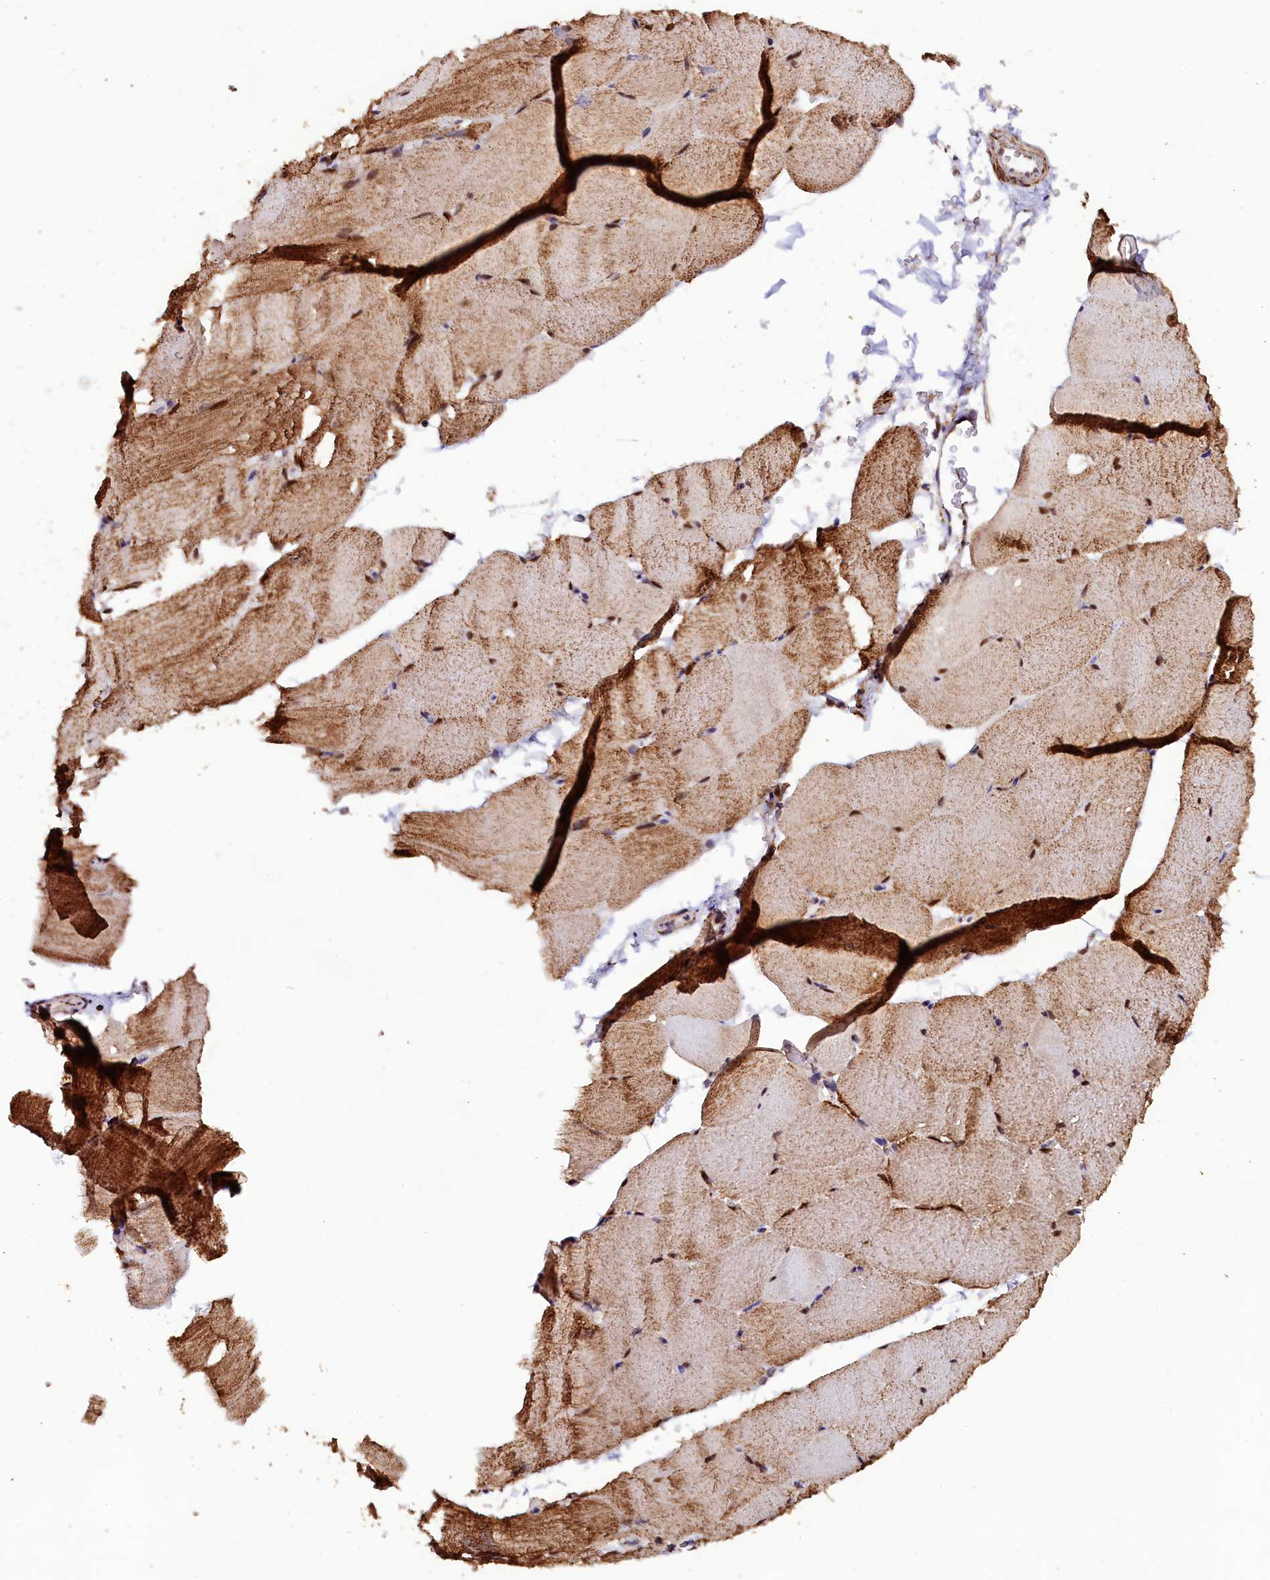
{"staining": {"intensity": "moderate", "quantity": ">75%", "location": "cytoplasmic/membranous,nuclear"}, "tissue": "skeletal muscle", "cell_type": "Myocytes", "image_type": "normal", "snomed": [{"axis": "morphology", "description": "Normal tissue, NOS"}, {"axis": "topography", "description": "Skeletal muscle"}, {"axis": "topography", "description": "Parathyroid gland"}], "caption": "Immunohistochemical staining of unremarkable human skeletal muscle shows medium levels of moderate cytoplasmic/membranous,nuclear positivity in approximately >75% of myocytes.", "gene": "KLC2", "patient": {"sex": "female", "age": 37}}